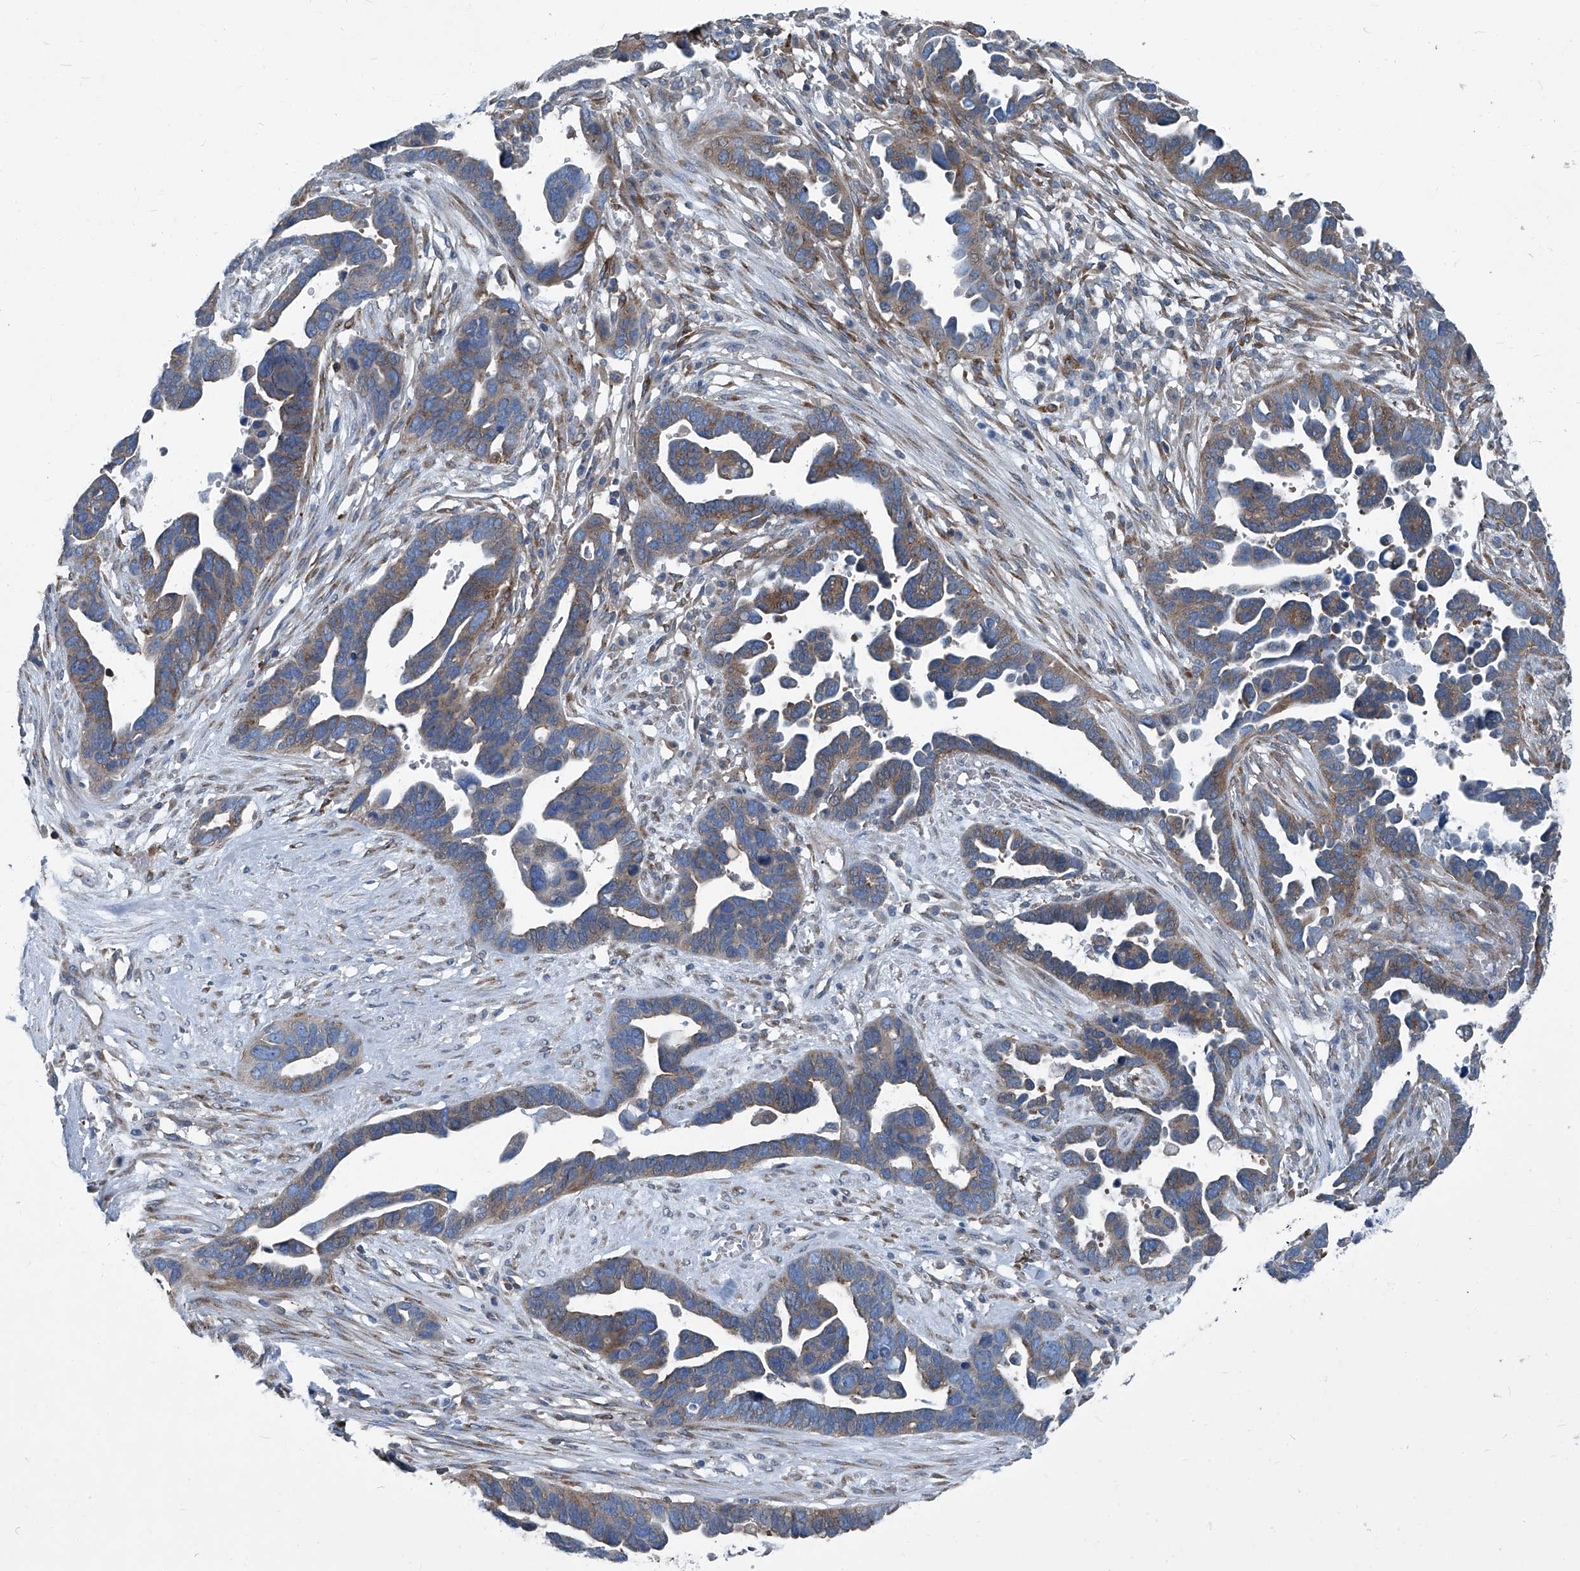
{"staining": {"intensity": "moderate", "quantity": "25%-75%", "location": "cytoplasmic/membranous"}, "tissue": "ovarian cancer", "cell_type": "Tumor cells", "image_type": "cancer", "snomed": [{"axis": "morphology", "description": "Cystadenocarcinoma, serous, NOS"}, {"axis": "topography", "description": "Ovary"}], "caption": "Ovarian serous cystadenocarcinoma was stained to show a protein in brown. There is medium levels of moderate cytoplasmic/membranous expression in about 25%-75% of tumor cells. (Stains: DAB in brown, nuclei in blue, Microscopy: brightfield microscopy at high magnification).", "gene": "SEPTIN7", "patient": {"sex": "female", "age": 54}}